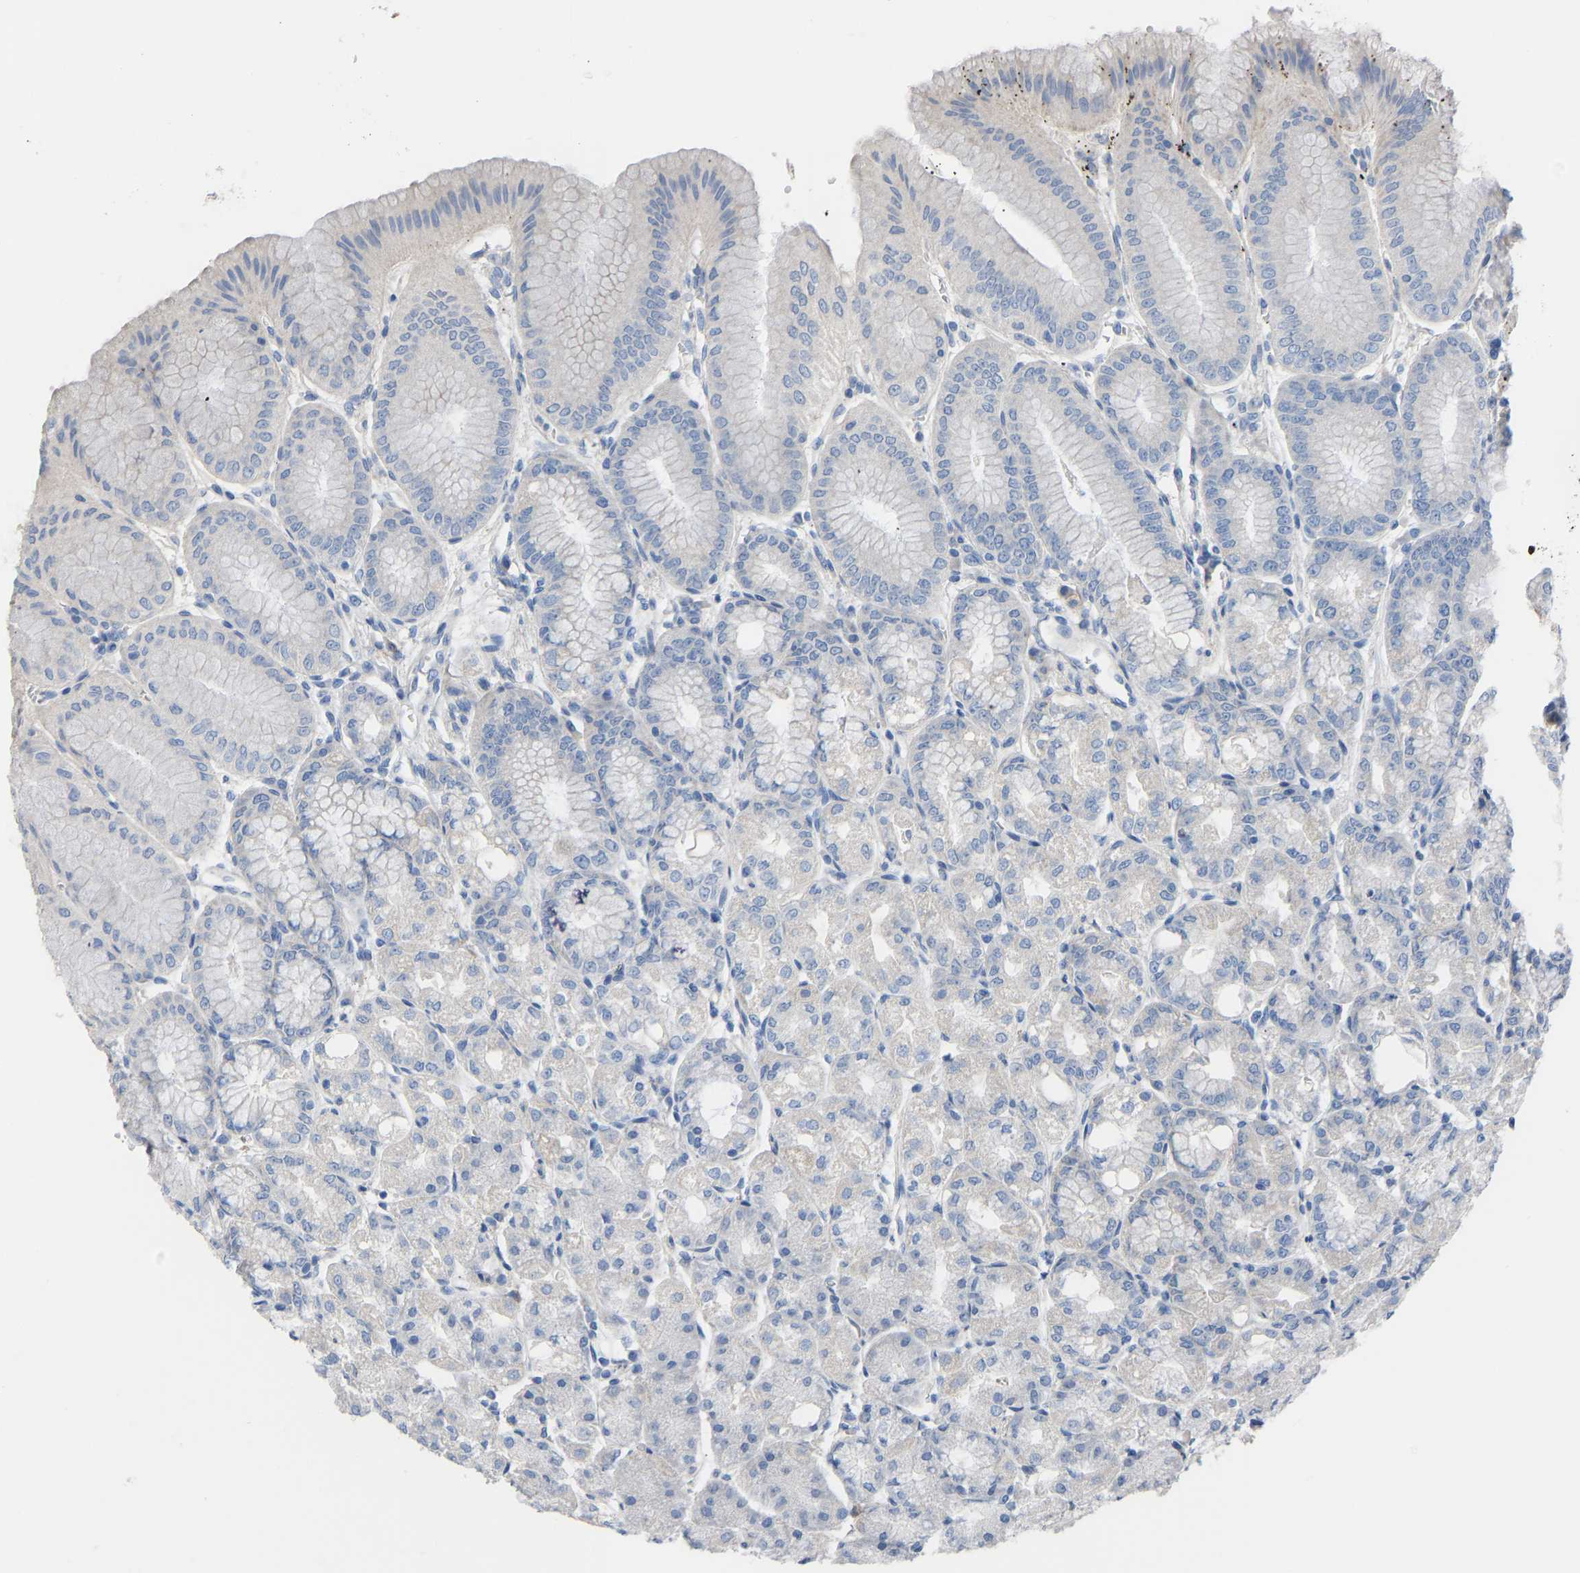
{"staining": {"intensity": "negative", "quantity": "none", "location": "none"}, "tissue": "stomach", "cell_type": "Glandular cells", "image_type": "normal", "snomed": [{"axis": "morphology", "description": "Normal tissue, NOS"}, {"axis": "topography", "description": "Stomach, lower"}], "caption": "Immunohistochemistry (IHC) of normal human stomach demonstrates no staining in glandular cells.", "gene": "OLIG2", "patient": {"sex": "male", "age": 71}}